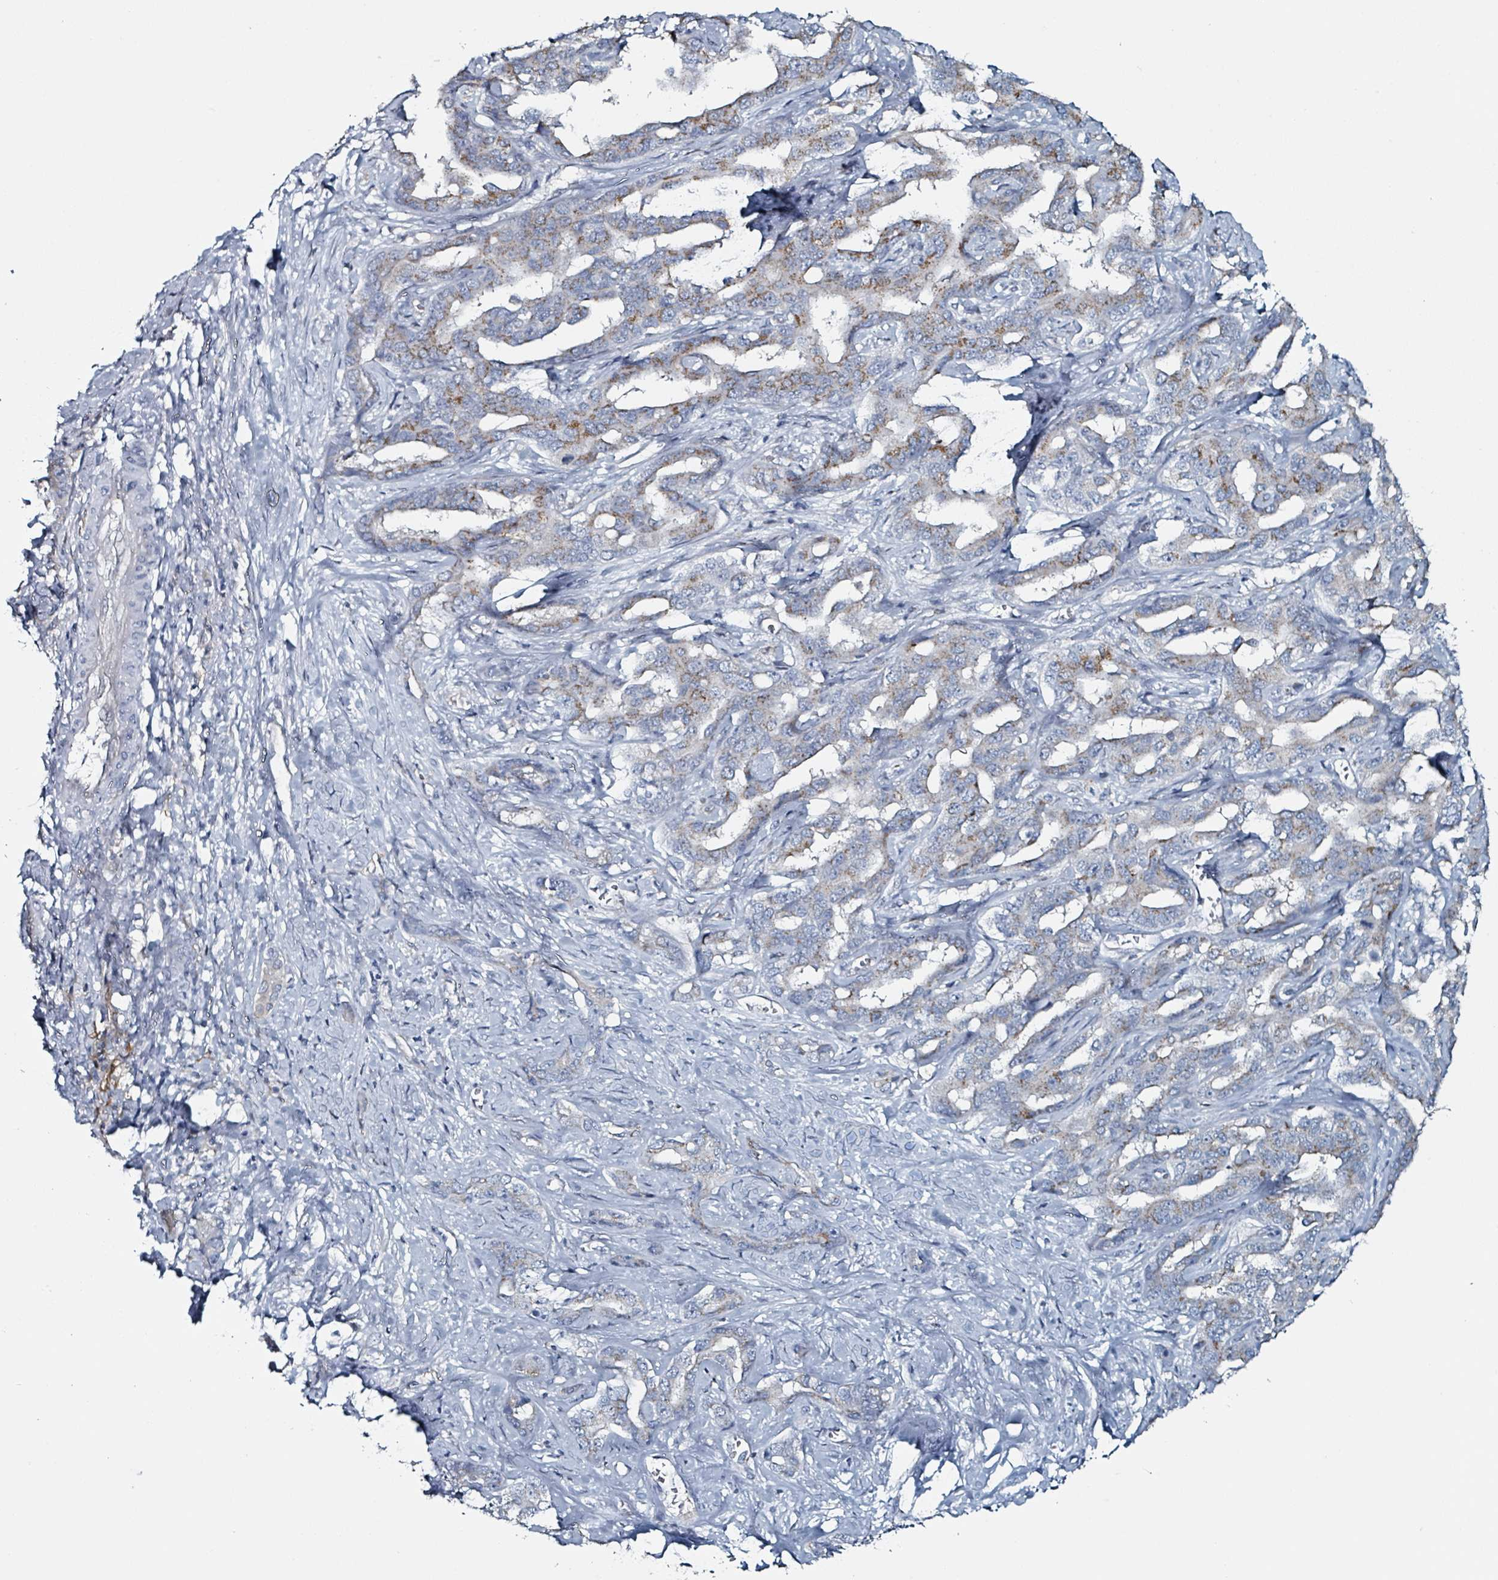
{"staining": {"intensity": "moderate", "quantity": "25%-75%", "location": "cytoplasmic/membranous"}, "tissue": "liver cancer", "cell_type": "Tumor cells", "image_type": "cancer", "snomed": [{"axis": "morphology", "description": "Cholangiocarcinoma"}, {"axis": "topography", "description": "Liver"}], "caption": "A photomicrograph of liver cancer stained for a protein demonstrates moderate cytoplasmic/membranous brown staining in tumor cells.", "gene": "B3GAT3", "patient": {"sex": "male", "age": 59}}